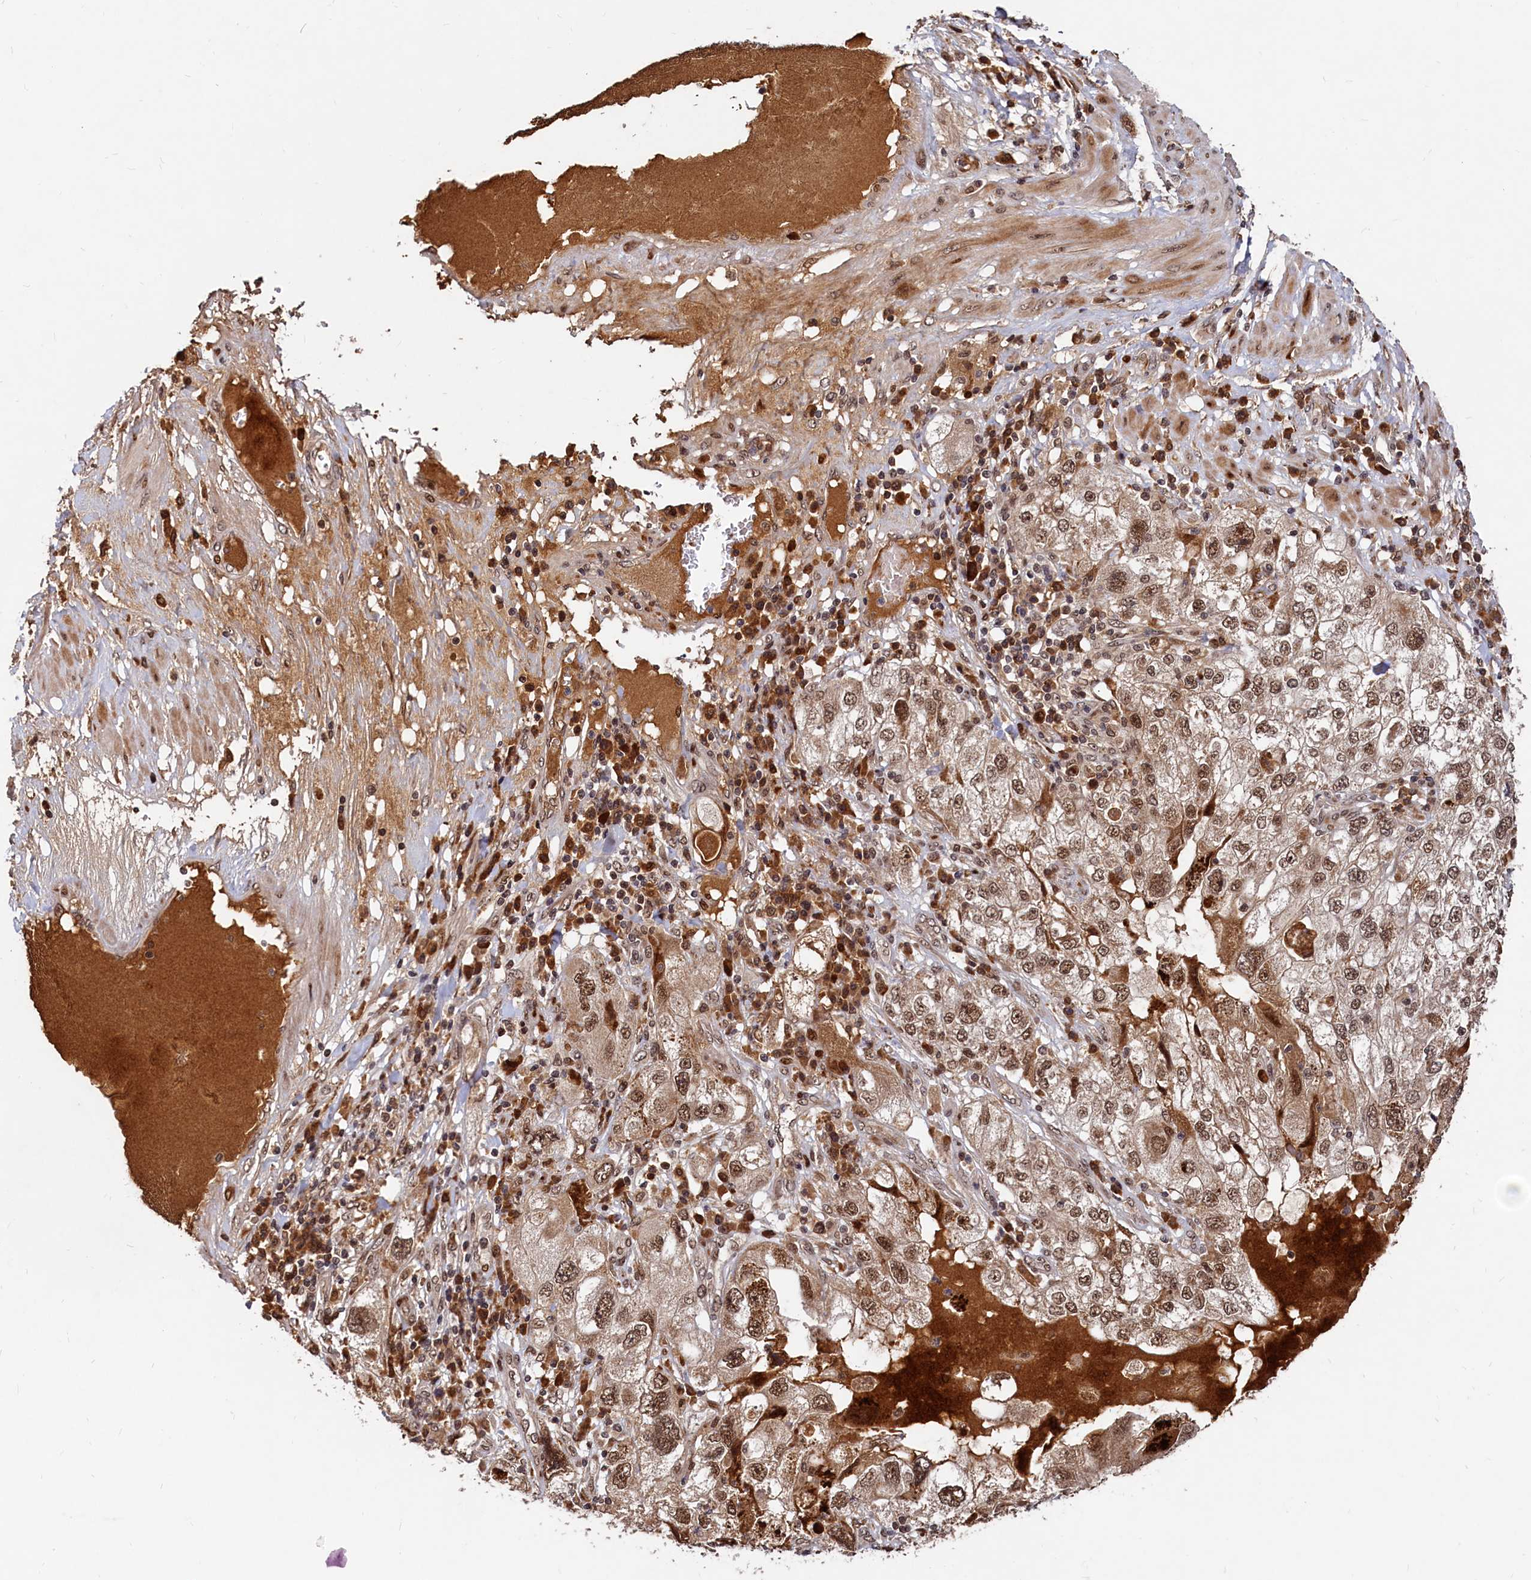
{"staining": {"intensity": "moderate", "quantity": ">75%", "location": "nuclear"}, "tissue": "endometrial cancer", "cell_type": "Tumor cells", "image_type": "cancer", "snomed": [{"axis": "morphology", "description": "Adenocarcinoma, NOS"}, {"axis": "topography", "description": "Endometrium"}], "caption": "Immunohistochemical staining of human endometrial cancer (adenocarcinoma) displays medium levels of moderate nuclear positivity in approximately >75% of tumor cells.", "gene": "TRAPPC4", "patient": {"sex": "female", "age": 49}}